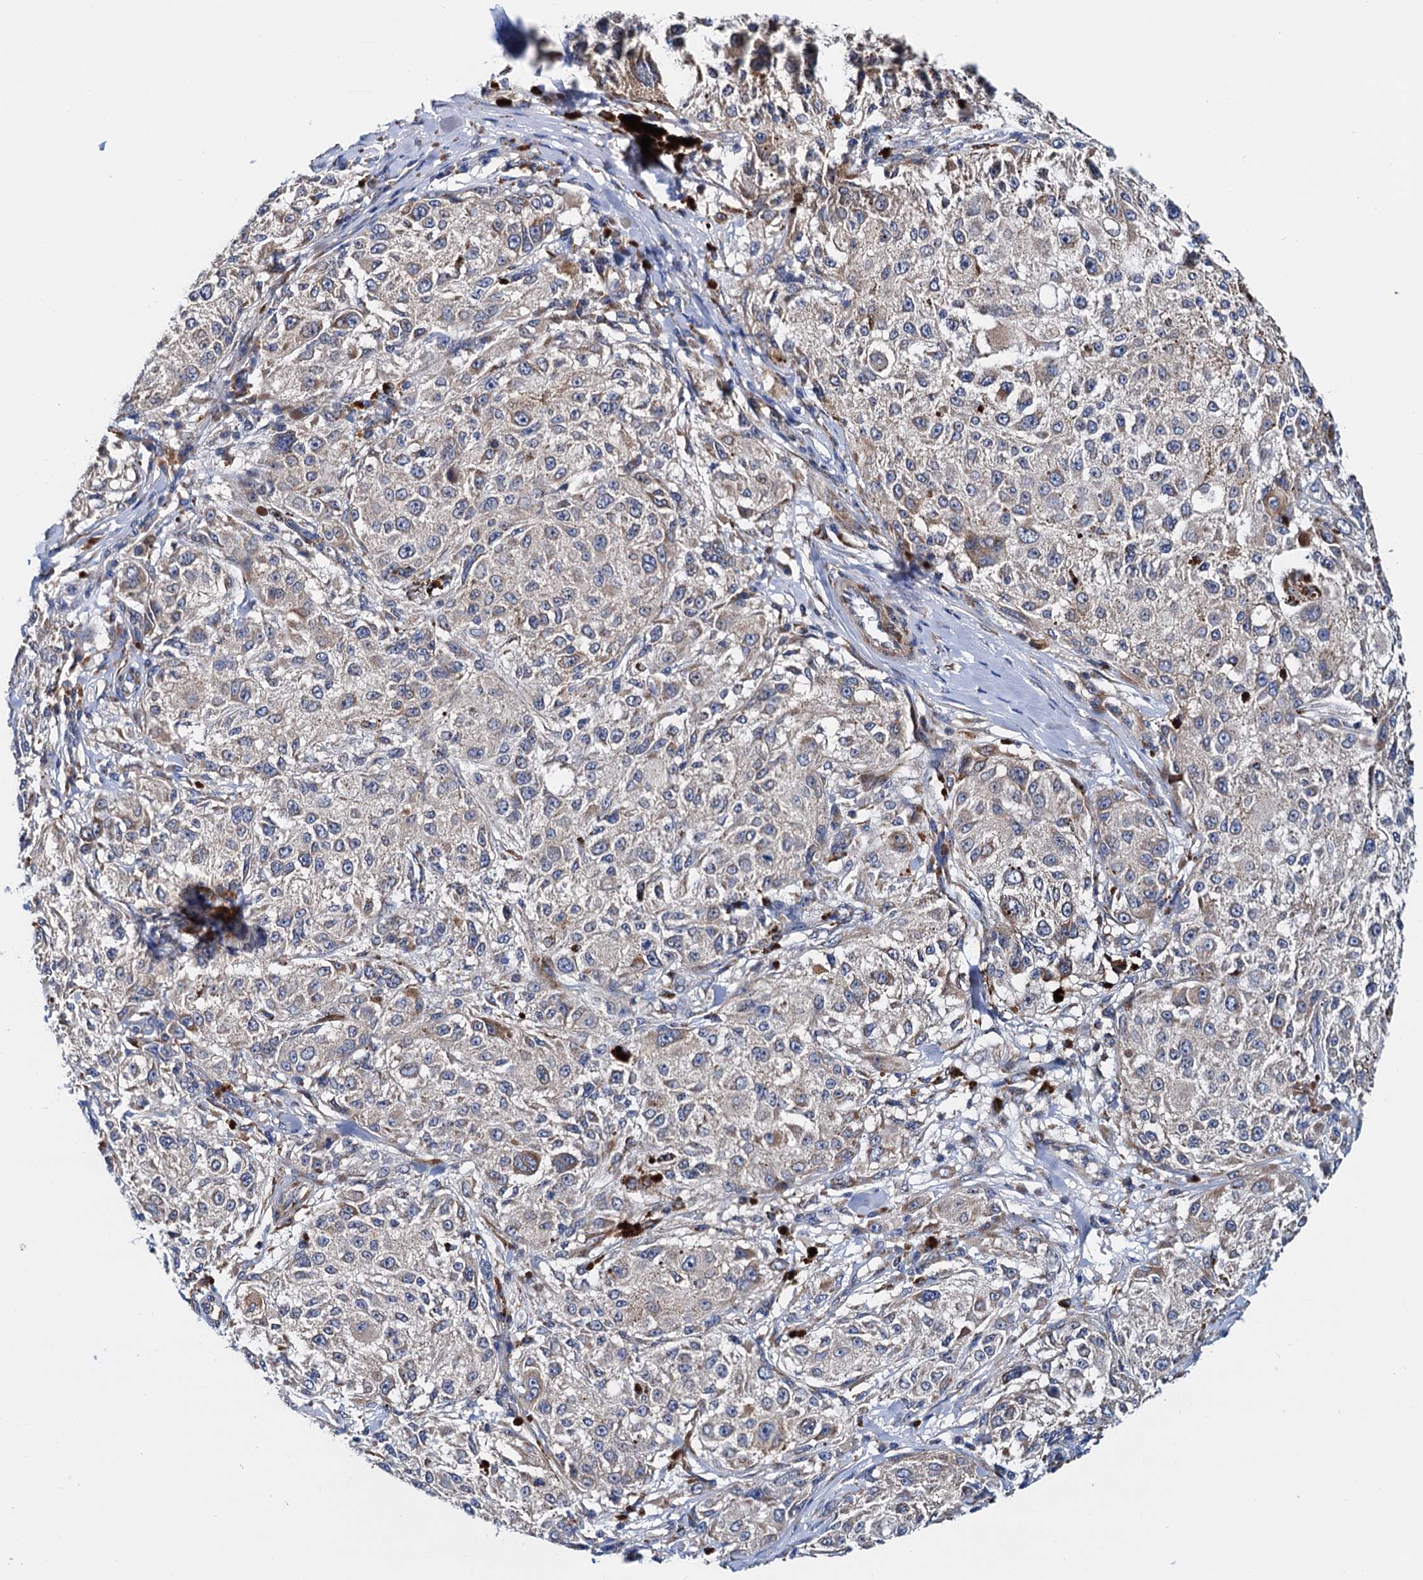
{"staining": {"intensity": "weak", "quantity": "<25%", "location": "cytoplasmic/membranous"}, "tissue": "melanoma", "cell_type": "Tumor cells", "image_type": "cancer", "snomed": [{"axis": "morphology", "description": "Necrosis, NOS"}, {"axis": "morphology", "description": "Malignant melanoma, NOS"}, {"axis": "topography", "description": "Skin"}], "caption": "Tumor cells show no significant positivity in melanoma. Brightfield microscopy of immunohistochemistry (IHC) stained with DAB (brown) and hematoxylin (blue), captured at high magnification.", "gene": "RASSF9", "patient": {"sex": "female", "age": 87}}